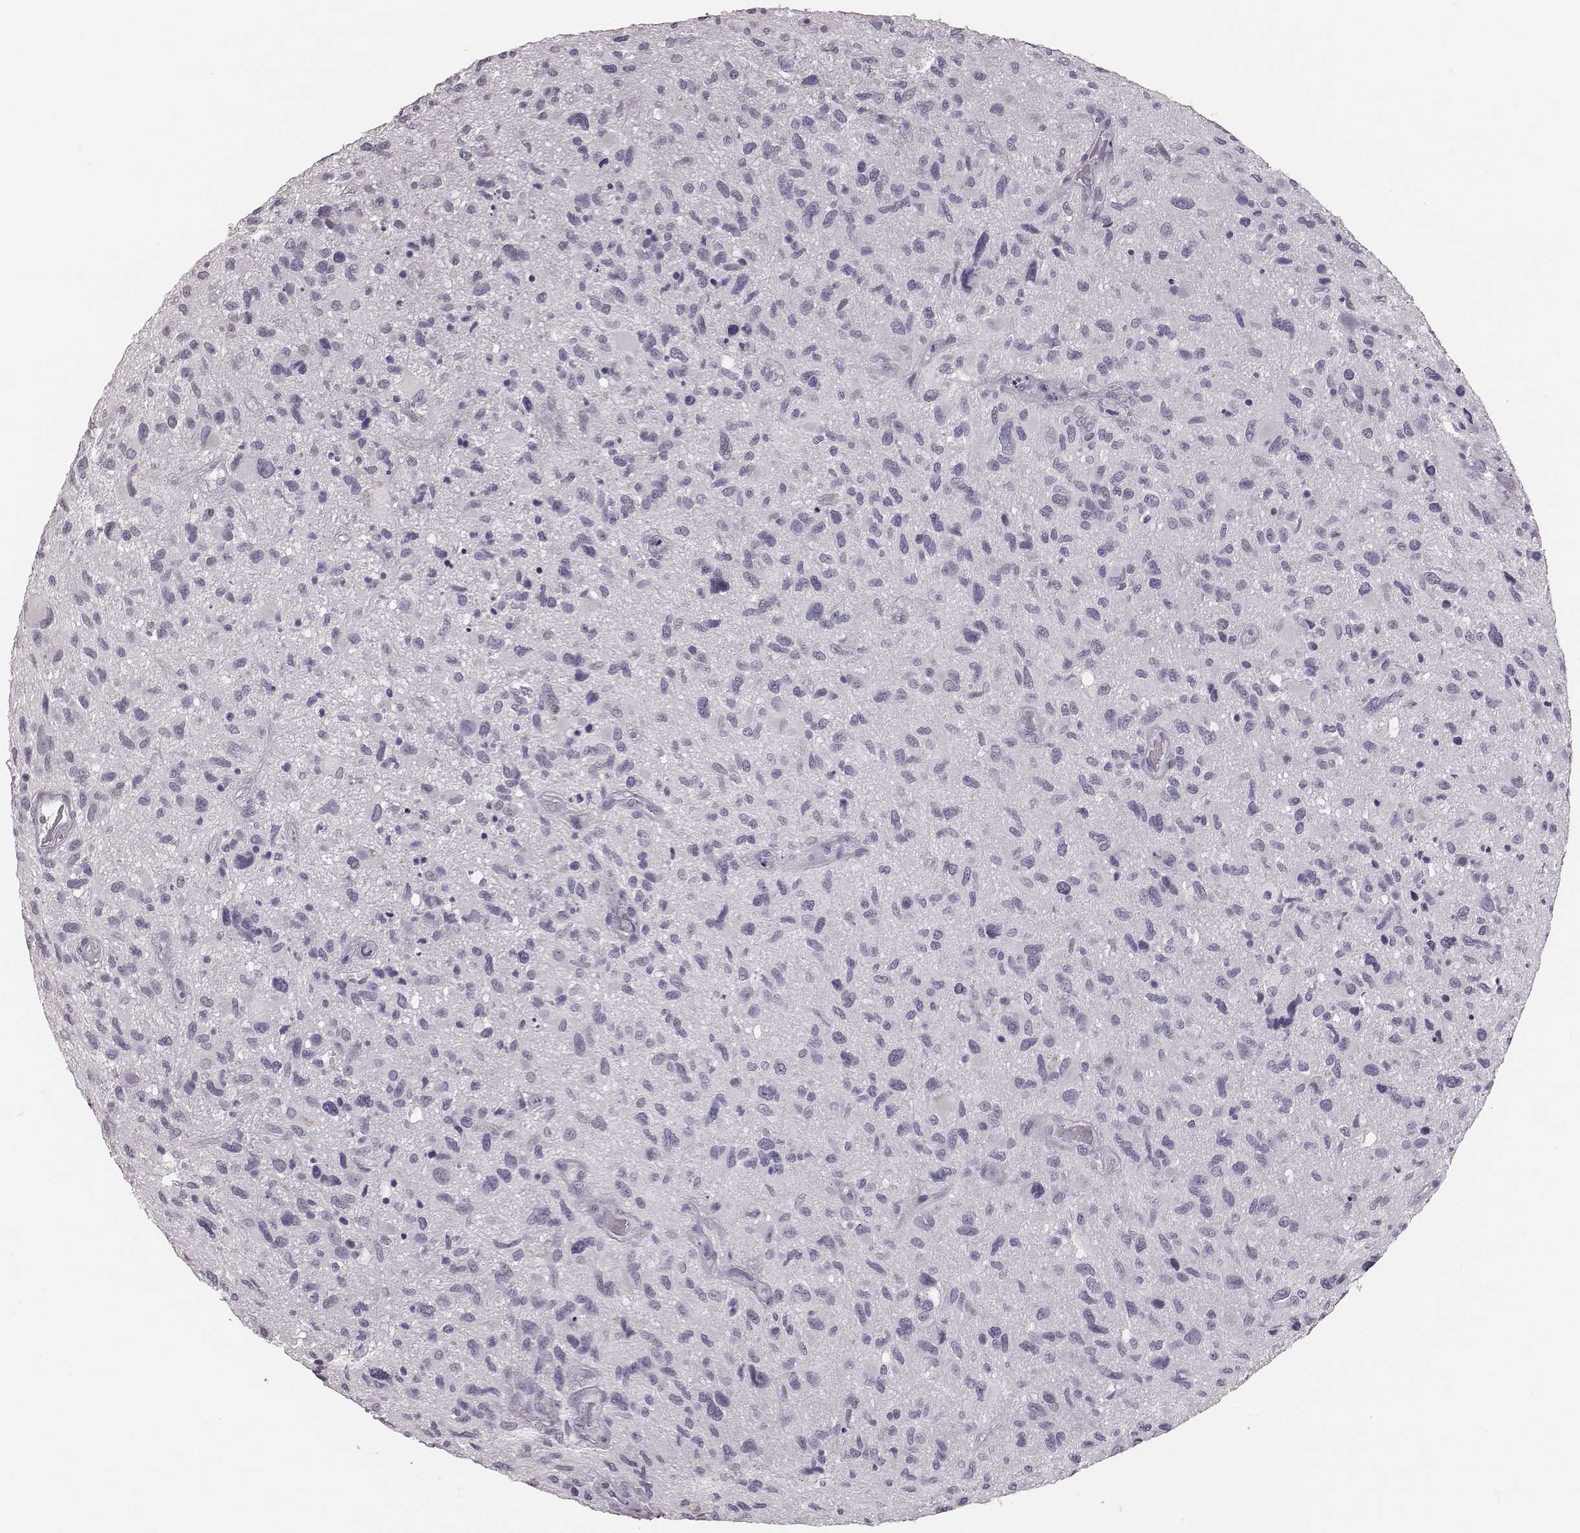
{"staining": {"intensity": "negative", "quantity": "none", "location": "none"}, "tissue": "glioma", "cell_type": "Tumor cells", "image_type": "cancer", "snomed": [{"axis": "morphology", "description": "Glioma, malignant, NOS"}, {"axis": "morphology", "description": "Glioma, malignant, High grade"}, {"axis": "topography", "description": "Brain"}], "caption": "This photomicrograph is of glioma stained with IHC to label a protein in brown with the nuclei are counter-stained blue. There is no staining in tumor cells.", "gene": "CSHL1", "patient": {"sex": "female", "age": 71}}